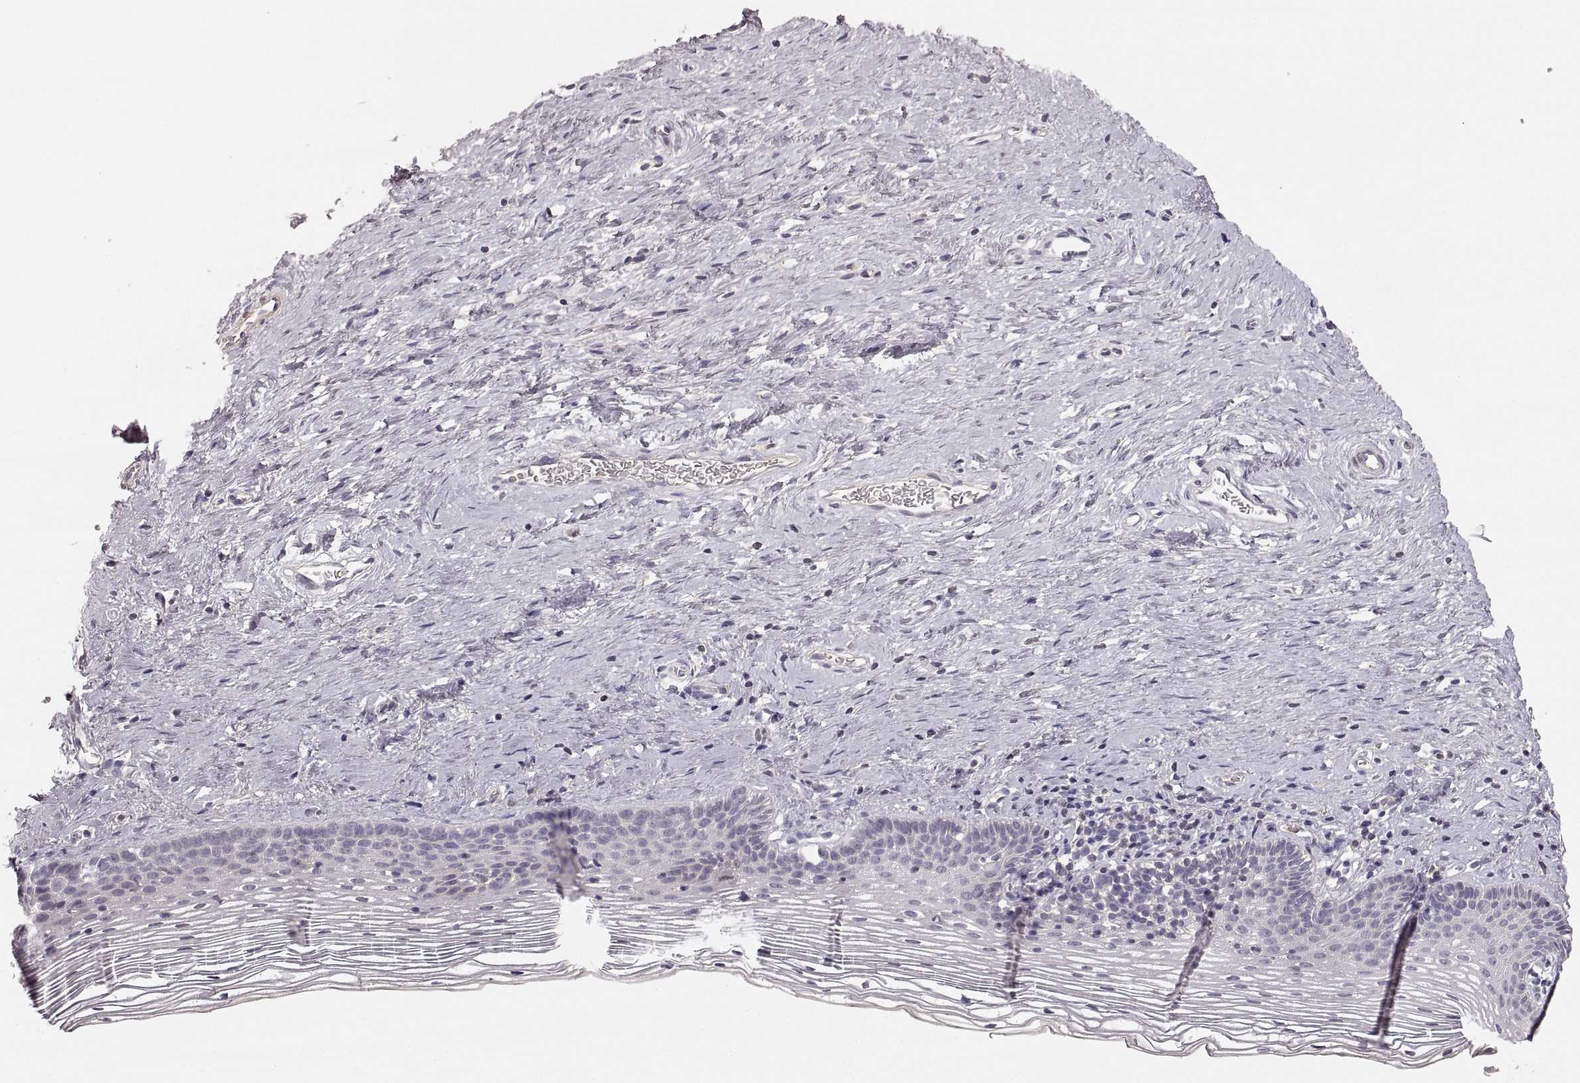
{"staining": {"intensity": "negative", "quantity": "none", "location": "none"}, "tissue": "cervix", "cell_type": "Glandular cells", "image_type": "normal", "snomed": [{"axis": "morphology", "description": "Normal tissue, NOS"}, {"axis": "topography", "description": "Cervix"}], "caption": "The photomicrograph exhibits no significant expression in glandular cells of cervix.", "gene": "RUNDC3A", "patient": {"sex": "female", "age": 39}}